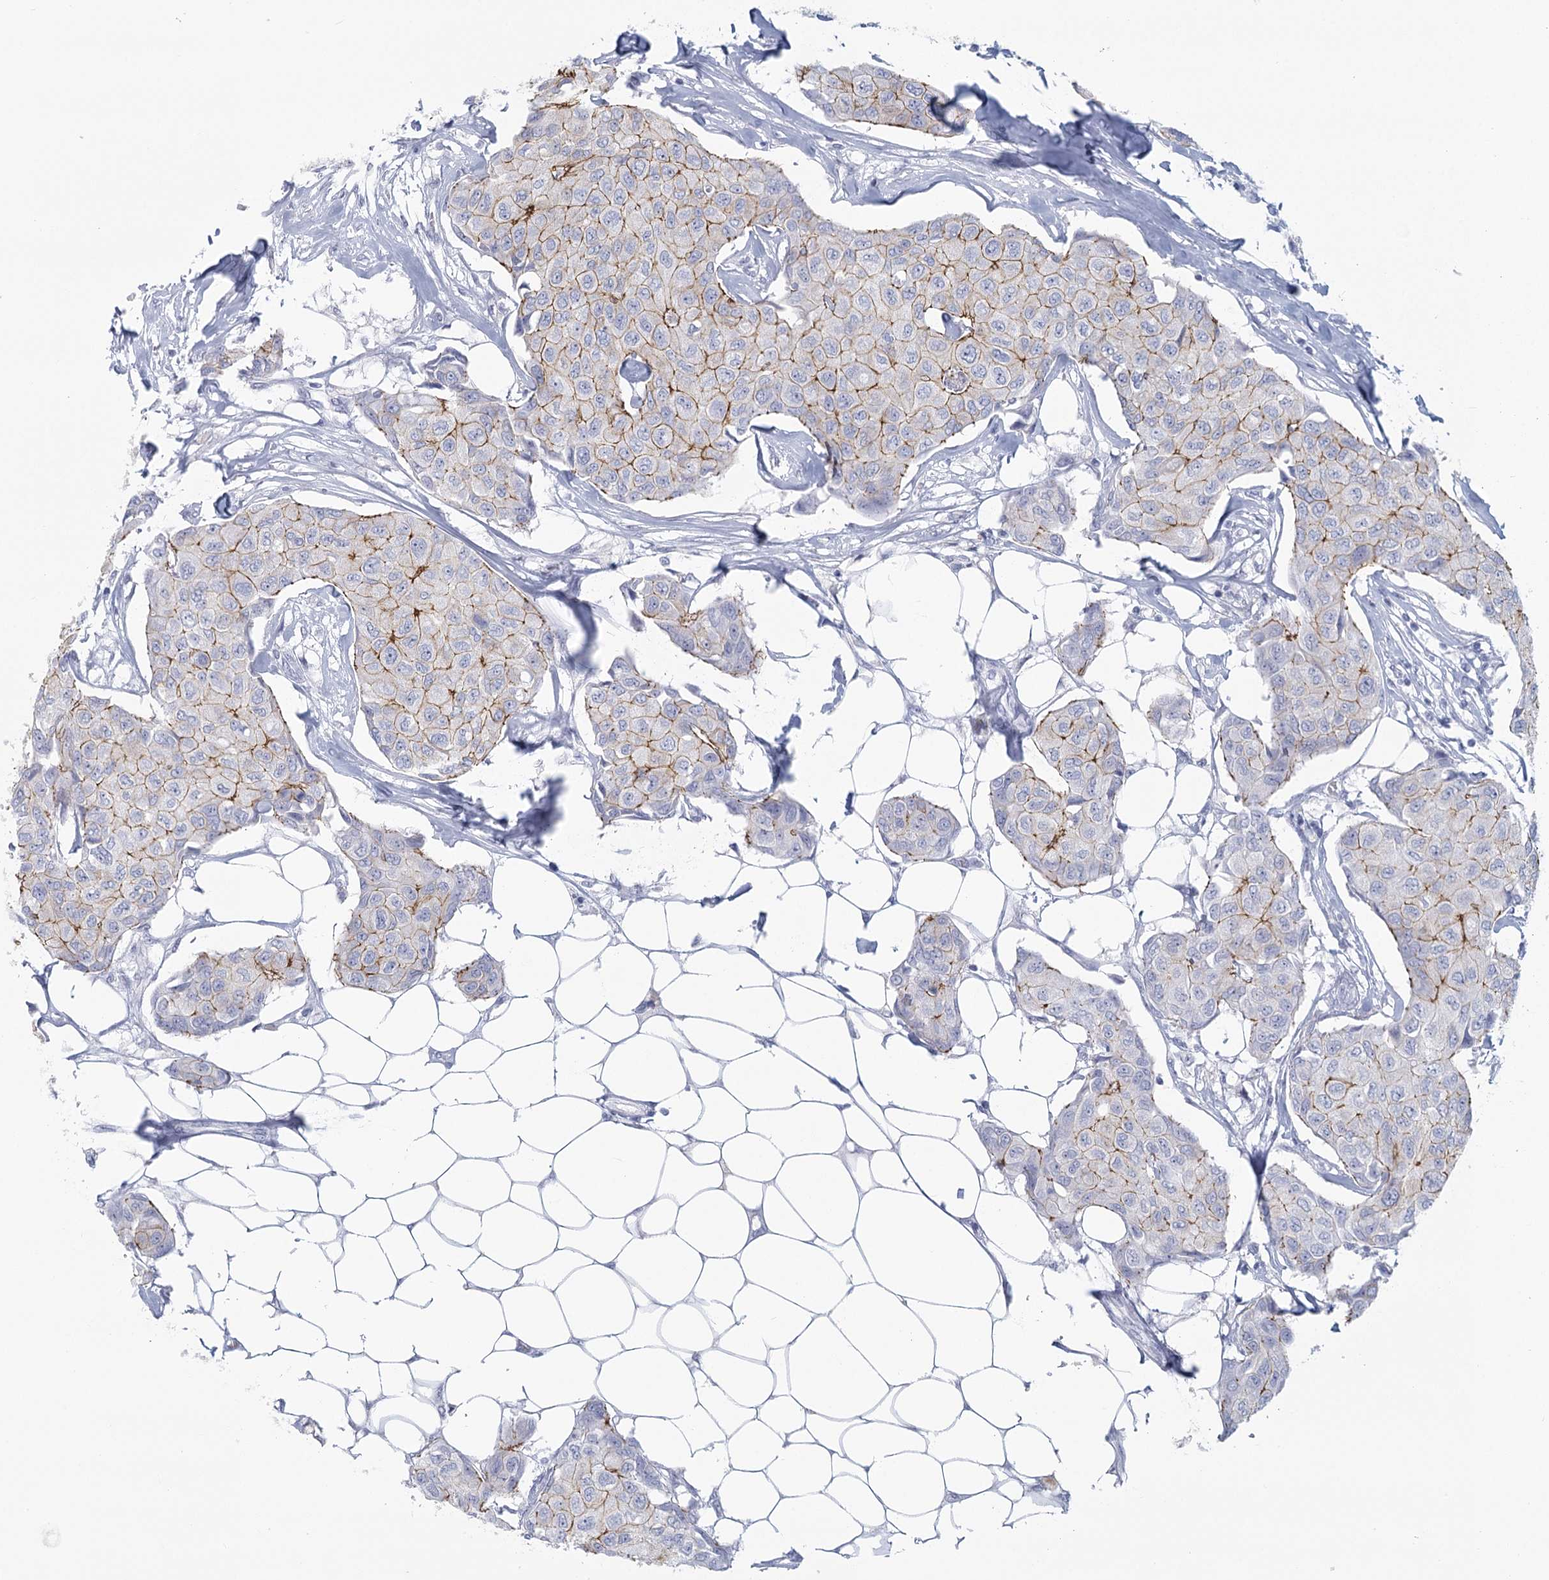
{"staining": {"intensity": "moderate", "quantity": "<25%", "location": "cytoplasmic/membranous"}, "tissue": "breast cancer", "cell_type": "Tumor cells", "image_type": "cancer", "snomed": [{"axis": "morphology", "description": "Duct carcinoma"}, {"axis": "topography", "description": "Breast"}], "caption": "A histopathology image showing moderate cytoplasmic/membranous expression in about <25% of tumor cells in breast cancer (intraductal carcinoma), as visualized by brown immunohistochemical staining.", "gene": "WNT8B", "patient": {"sex": "female", "age": 80}}